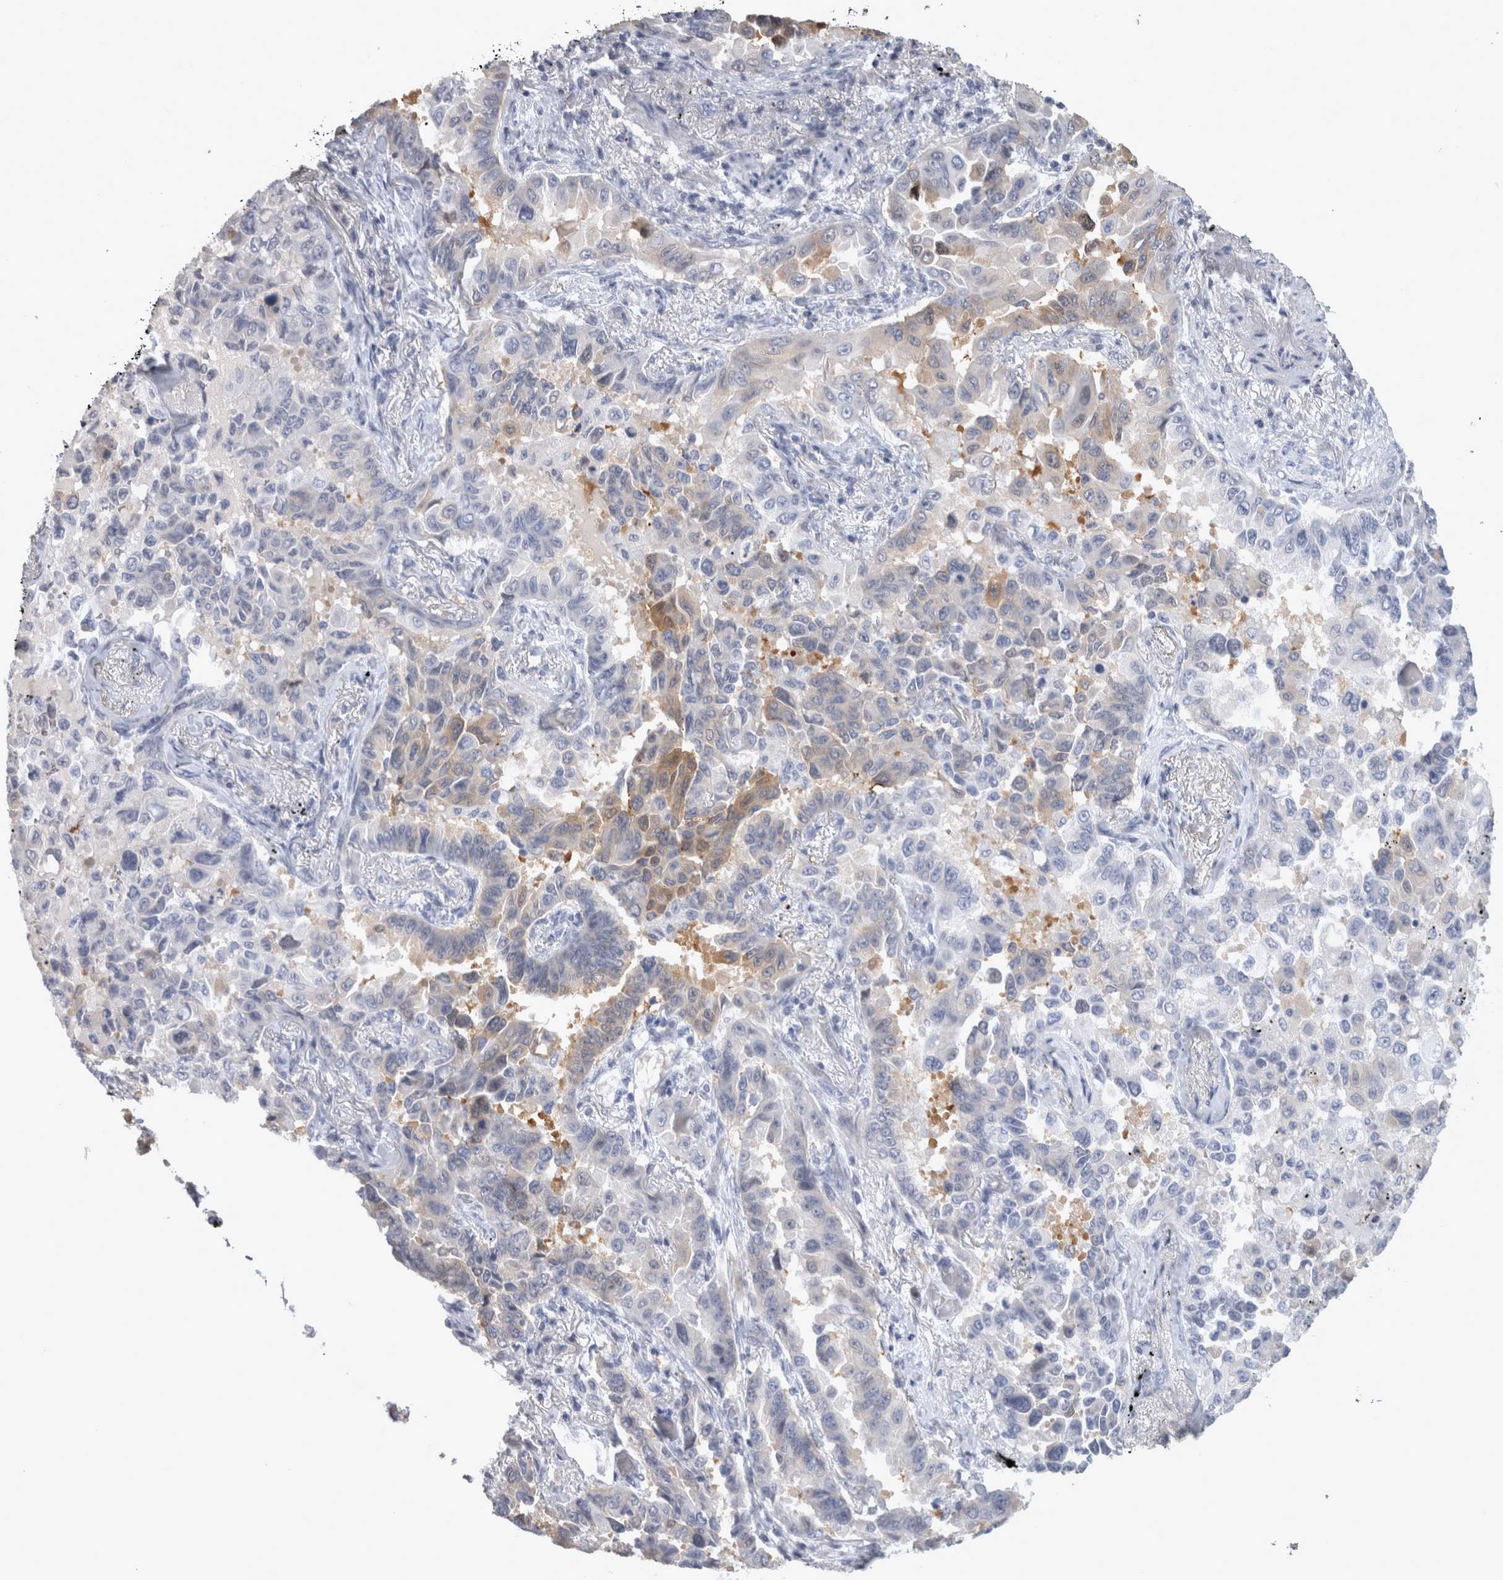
{"staining": {"intensity": "weak", "quantity": "<25%", "location": "cytoplasmic/membranous"}, "tissue": "lung cancer", "cell_type": "Tumor cells", "image_type": "cancer", "snomed": [{"axis": "morphology", "description": "Adenocarcinoma, NOS"}, {"axis": "topography", "description": "Lung"}], "caption": "This is an IHC micrograph of adenocarcinoma (lung). There is no staining in tumor cells.", "gene": "TCAP", "patient": {"sex": "female", "age": 67}}